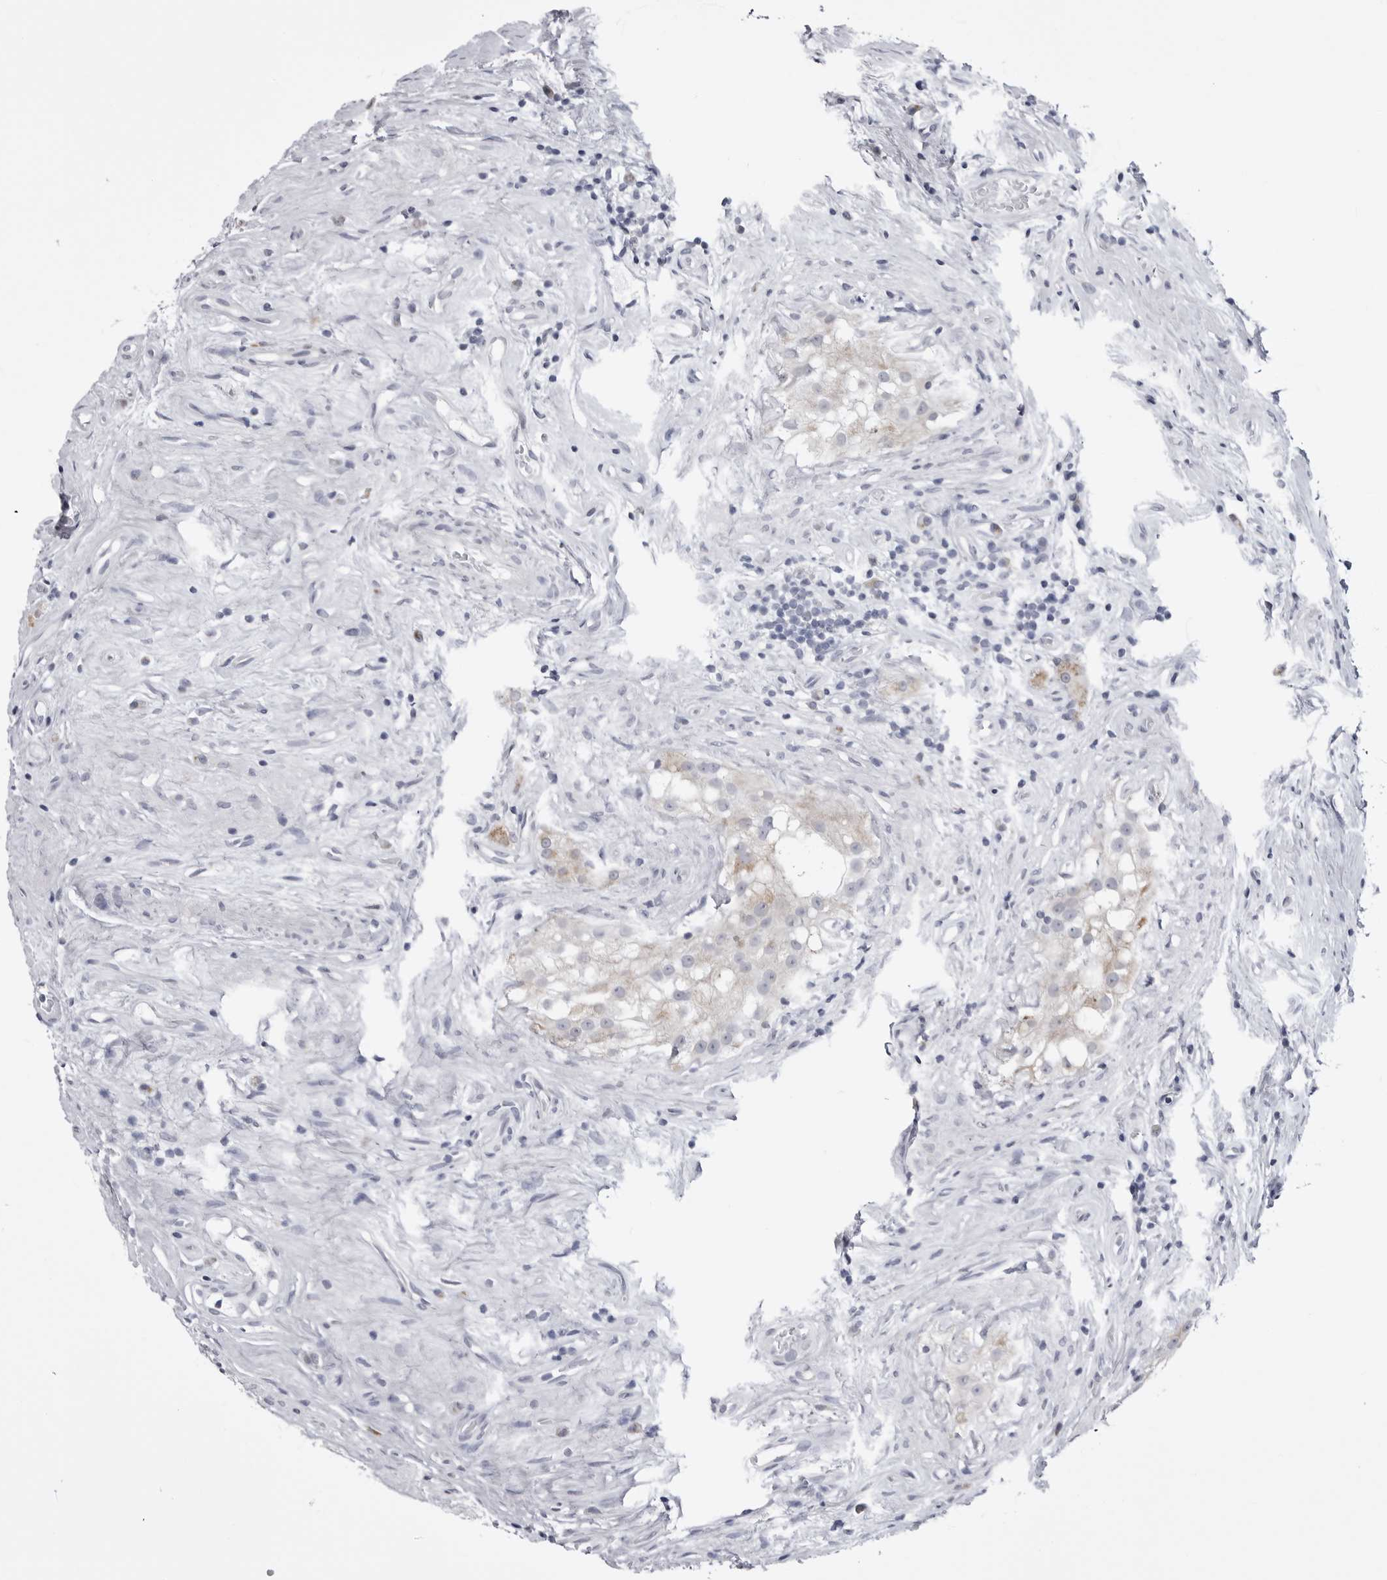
{"staining": {"intensity": "negative", "quantity": "none", "location": "none"}, "tissue": "testis cancer", "cell_type": "Tumor cells", "image_type": "cancer", "snomed": [{"axis": "morphology", "description": "Seminoma, NOS"}, {"axis": "topography", "description": "Testis"}], "caption": "This histopathology image is of seminoma (testis) stained with immunohistochemistry (IHC) to label a protein in brown with the nuclei are counter-stained blue. There is no positivity in tumor cells. The staining was performed using DAB to visualize the protein expression in brown, while the nuclei were stained in blue with hematoxylin (Magnification: 20x).", "gene": "FH", "patient": {"sex": "male", "age": 65}}